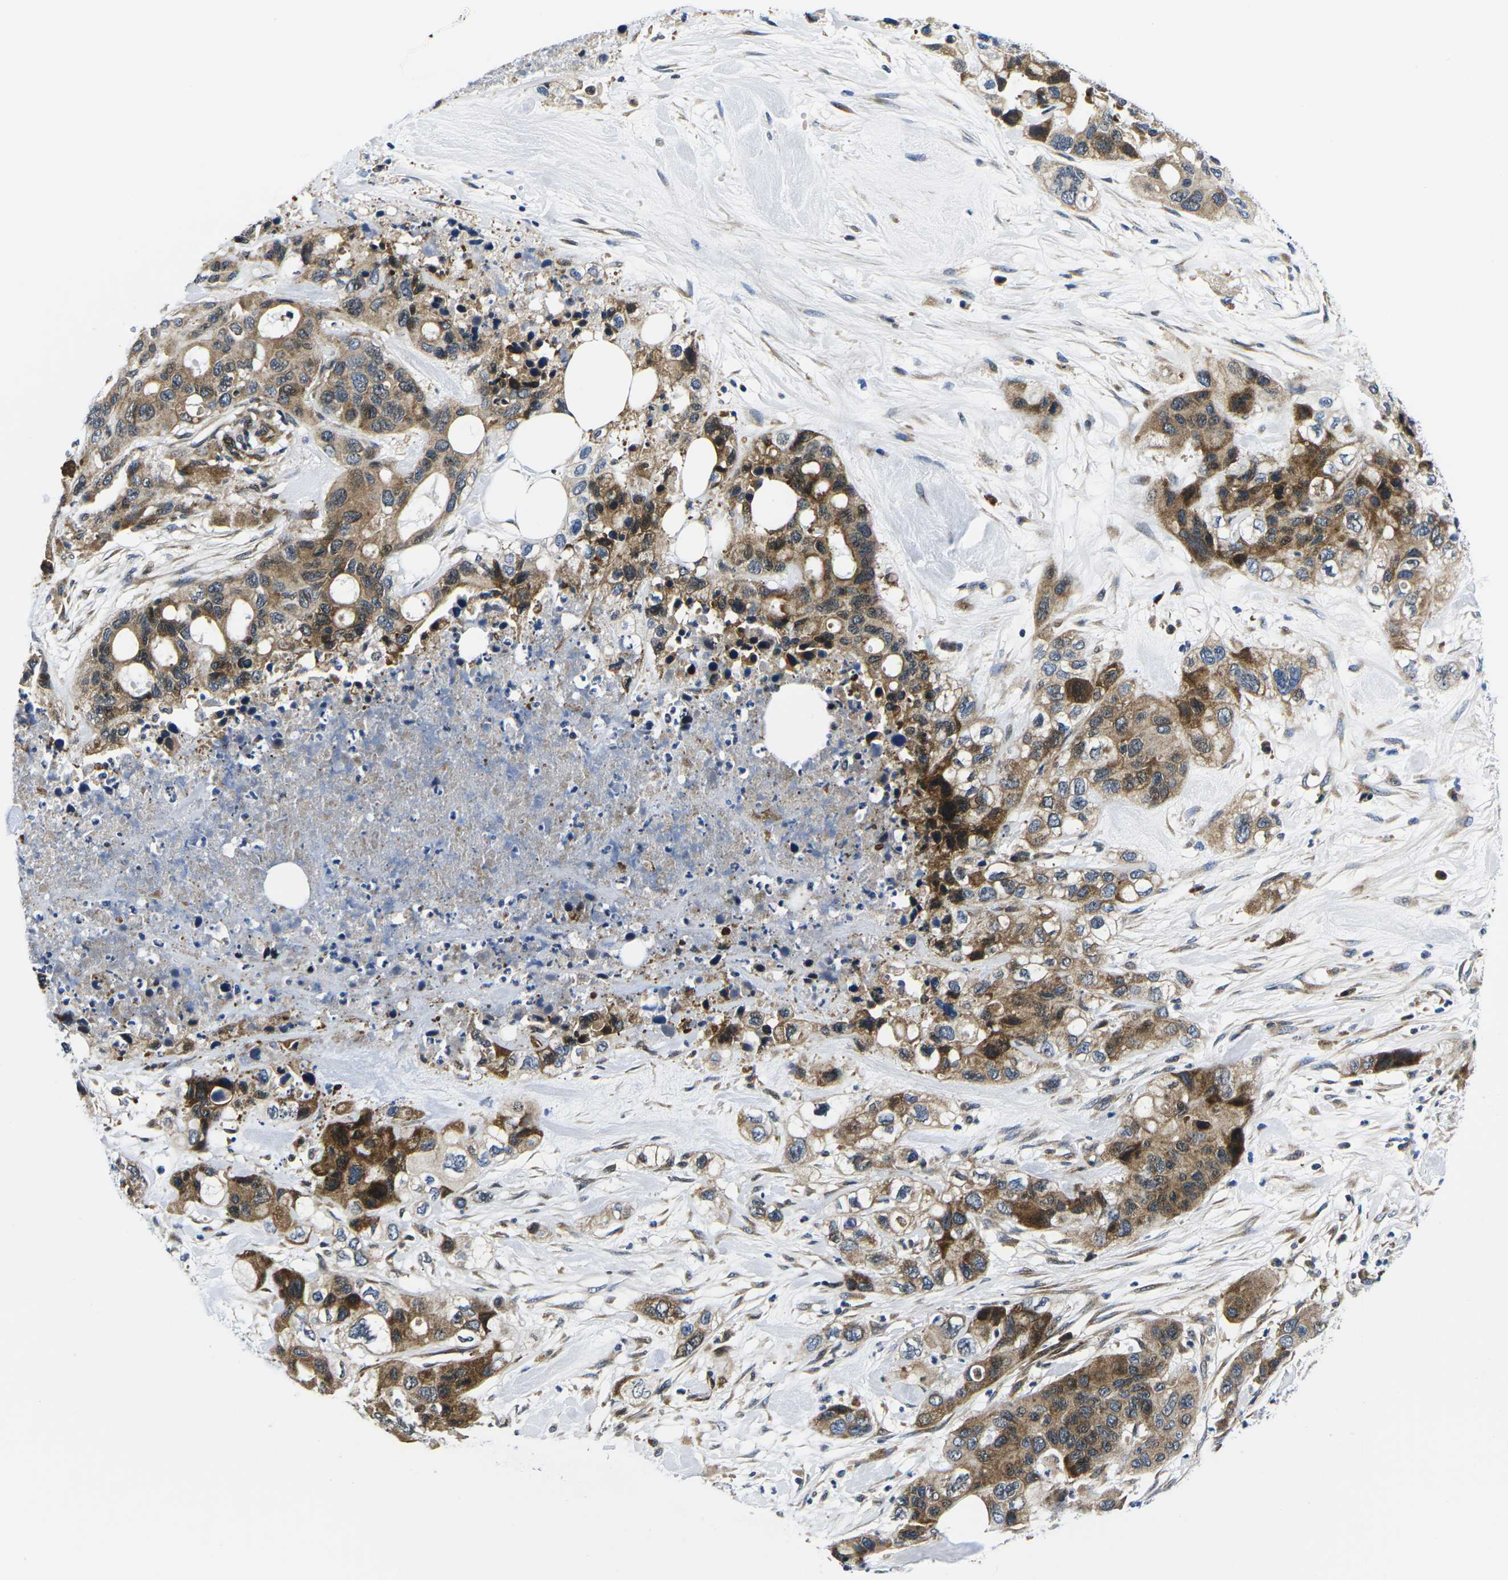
{"staining": {"intensity": "moderate", "quantity": ">75%", "location": "cytoplasmic/membranous"}, "tissue": "pancreatic cancer", "cell_type": "Tumor cells", "image_type": "cancer", "snomed": [{"axis": "morphology", "description": "Adenocarcinoma, NOS"}, {"axis": "topography", "description": "Pancreas"}], "caption": "A high-resolution histopathology image shows IHC staining of pancreatic adenocarcinoma, which displays moderate cytoplasmic/membranous positivity in approximately >75% of tumor cells.", "gene": "EIF4E", "patient": {"sex": "female", "age": 71}}